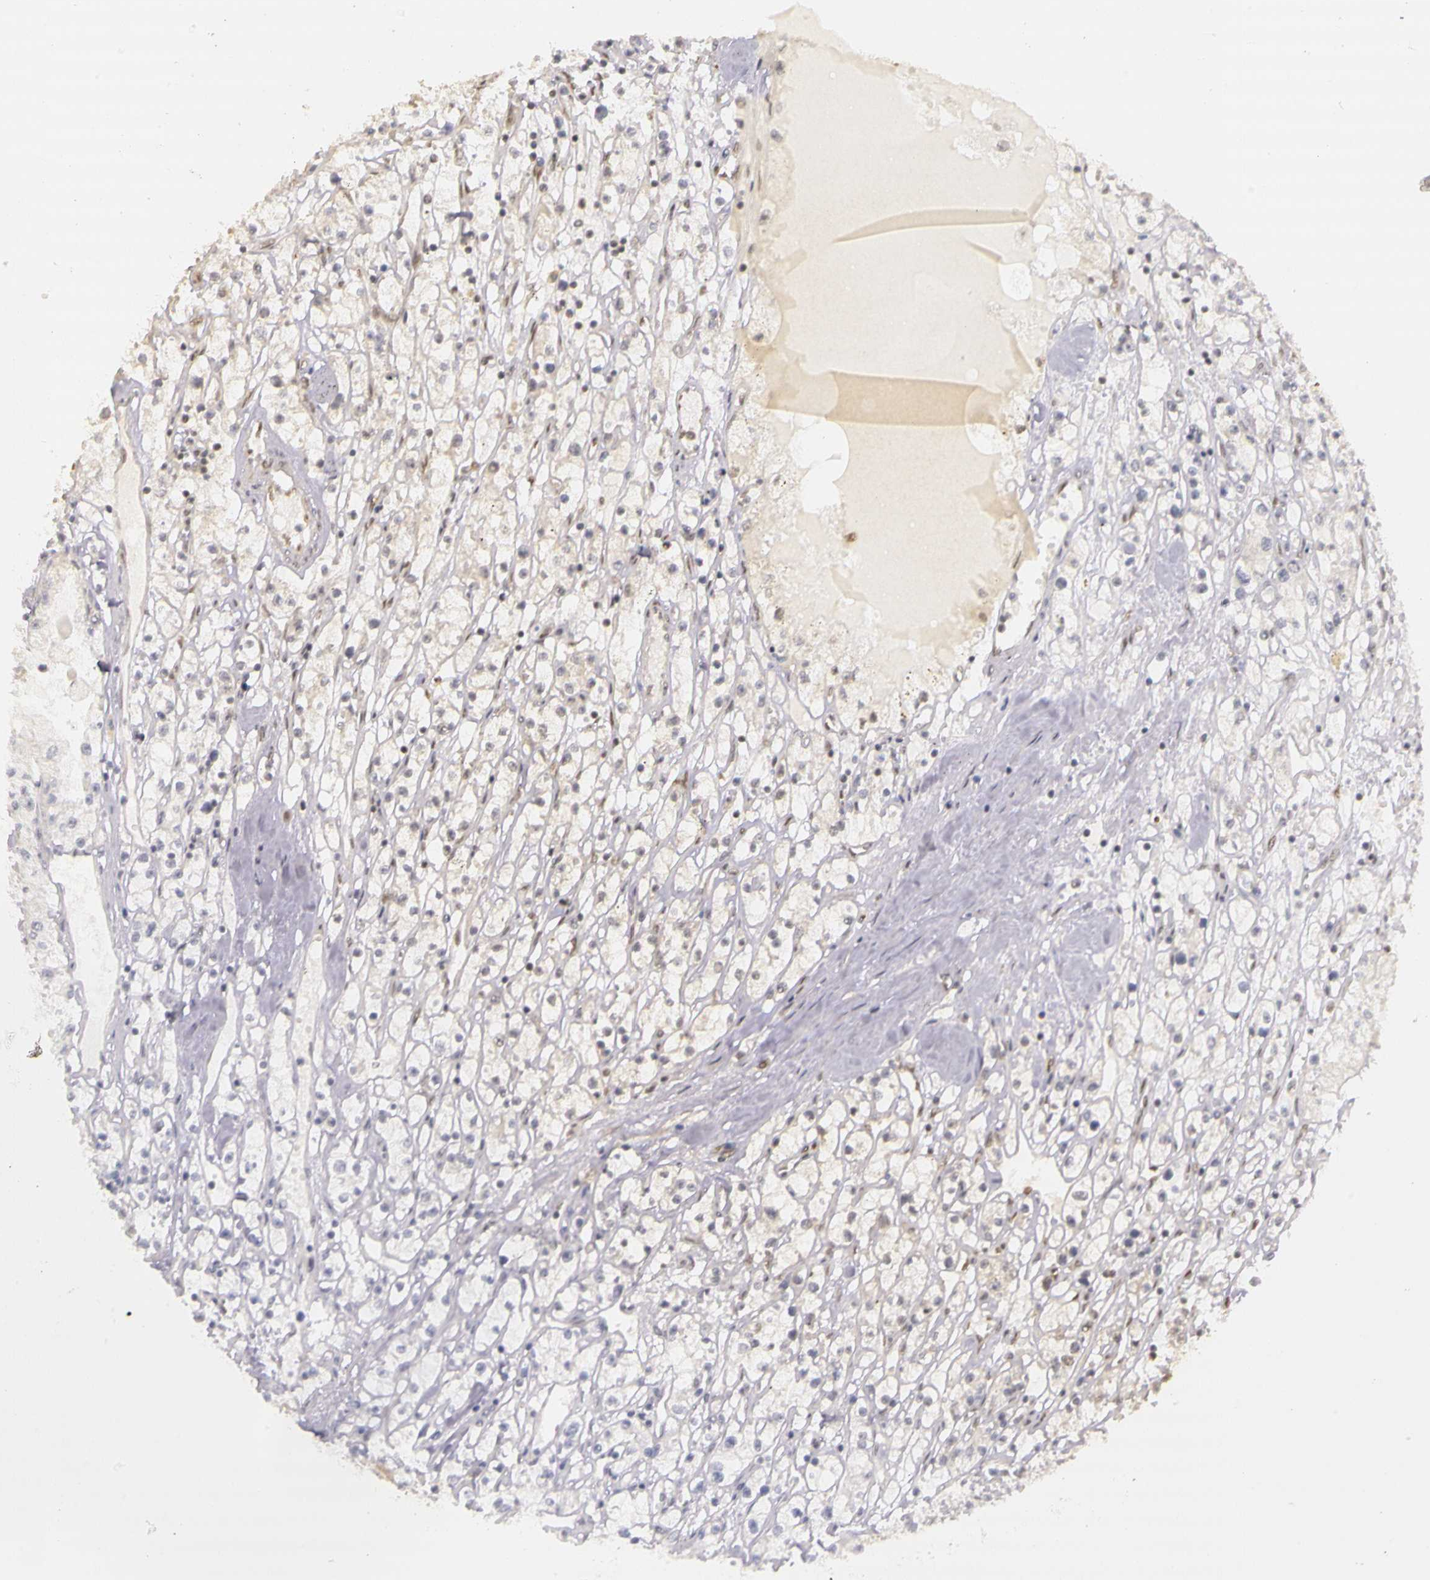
{"staining": {"intensity": "weak", "quantity": "<25%", "location": "nuclear"}, "tissue": "renal cancer", "cell_type": "Tumor cells", "image_type": "cancer", "snomed": [{"axis": "morphology", "description": "Adenocarcinoma, NOS"}, {"axis": "topography", "description": "Kidney"}], "caption": "High power microscopy histopathology image of an immunohistochemistry (IHC) micrograph of renal adenocarcinoma, revealing no significant expression in tumor cells.", "gene": "WDR13", "patient": {"sex": "male", "age": 56}}